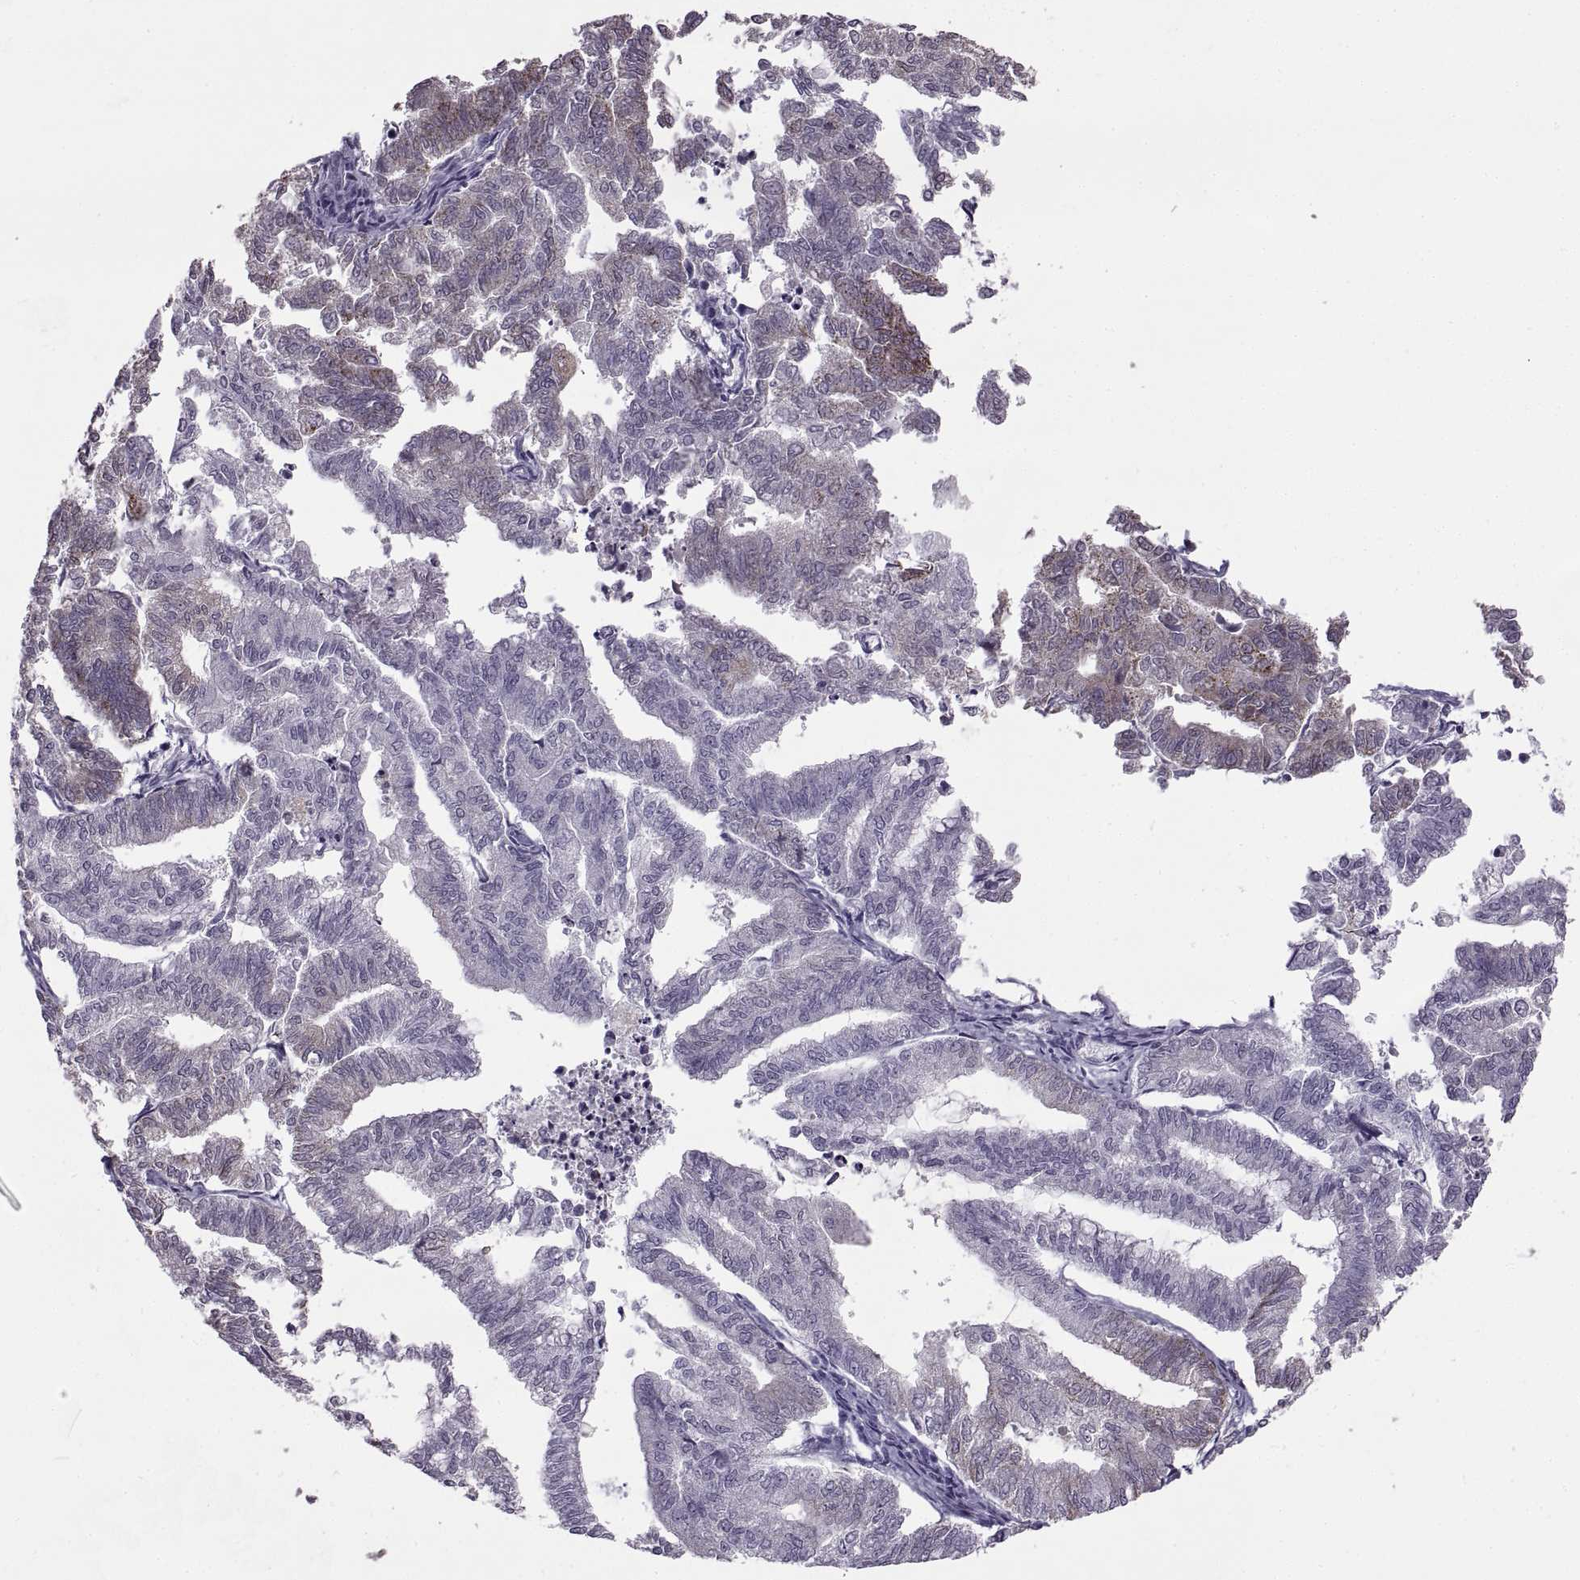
{"staining": {"intensity": "moderate", "quantity": "<25%", "location": "cytoplasmic/membranous"}, "tissue": "endometrial cancer", "cell_type": "Tumor cells", "image_type": "cancer", "snomed": [{"axis": "morphology", "description": "Adenocarcinoma, NOS"}, {"axis": "topography", "description": "Endometrium"}], "caption": "Immunohistochemical staining of endometrial cancer reveals low levels of moderate cytoplasmic/membranous protein staining in about <25% of tumor cells. Nuclei are stained in blue.", "gene": "ASIC2", "patient": {"sex": "female", "age": 79}}